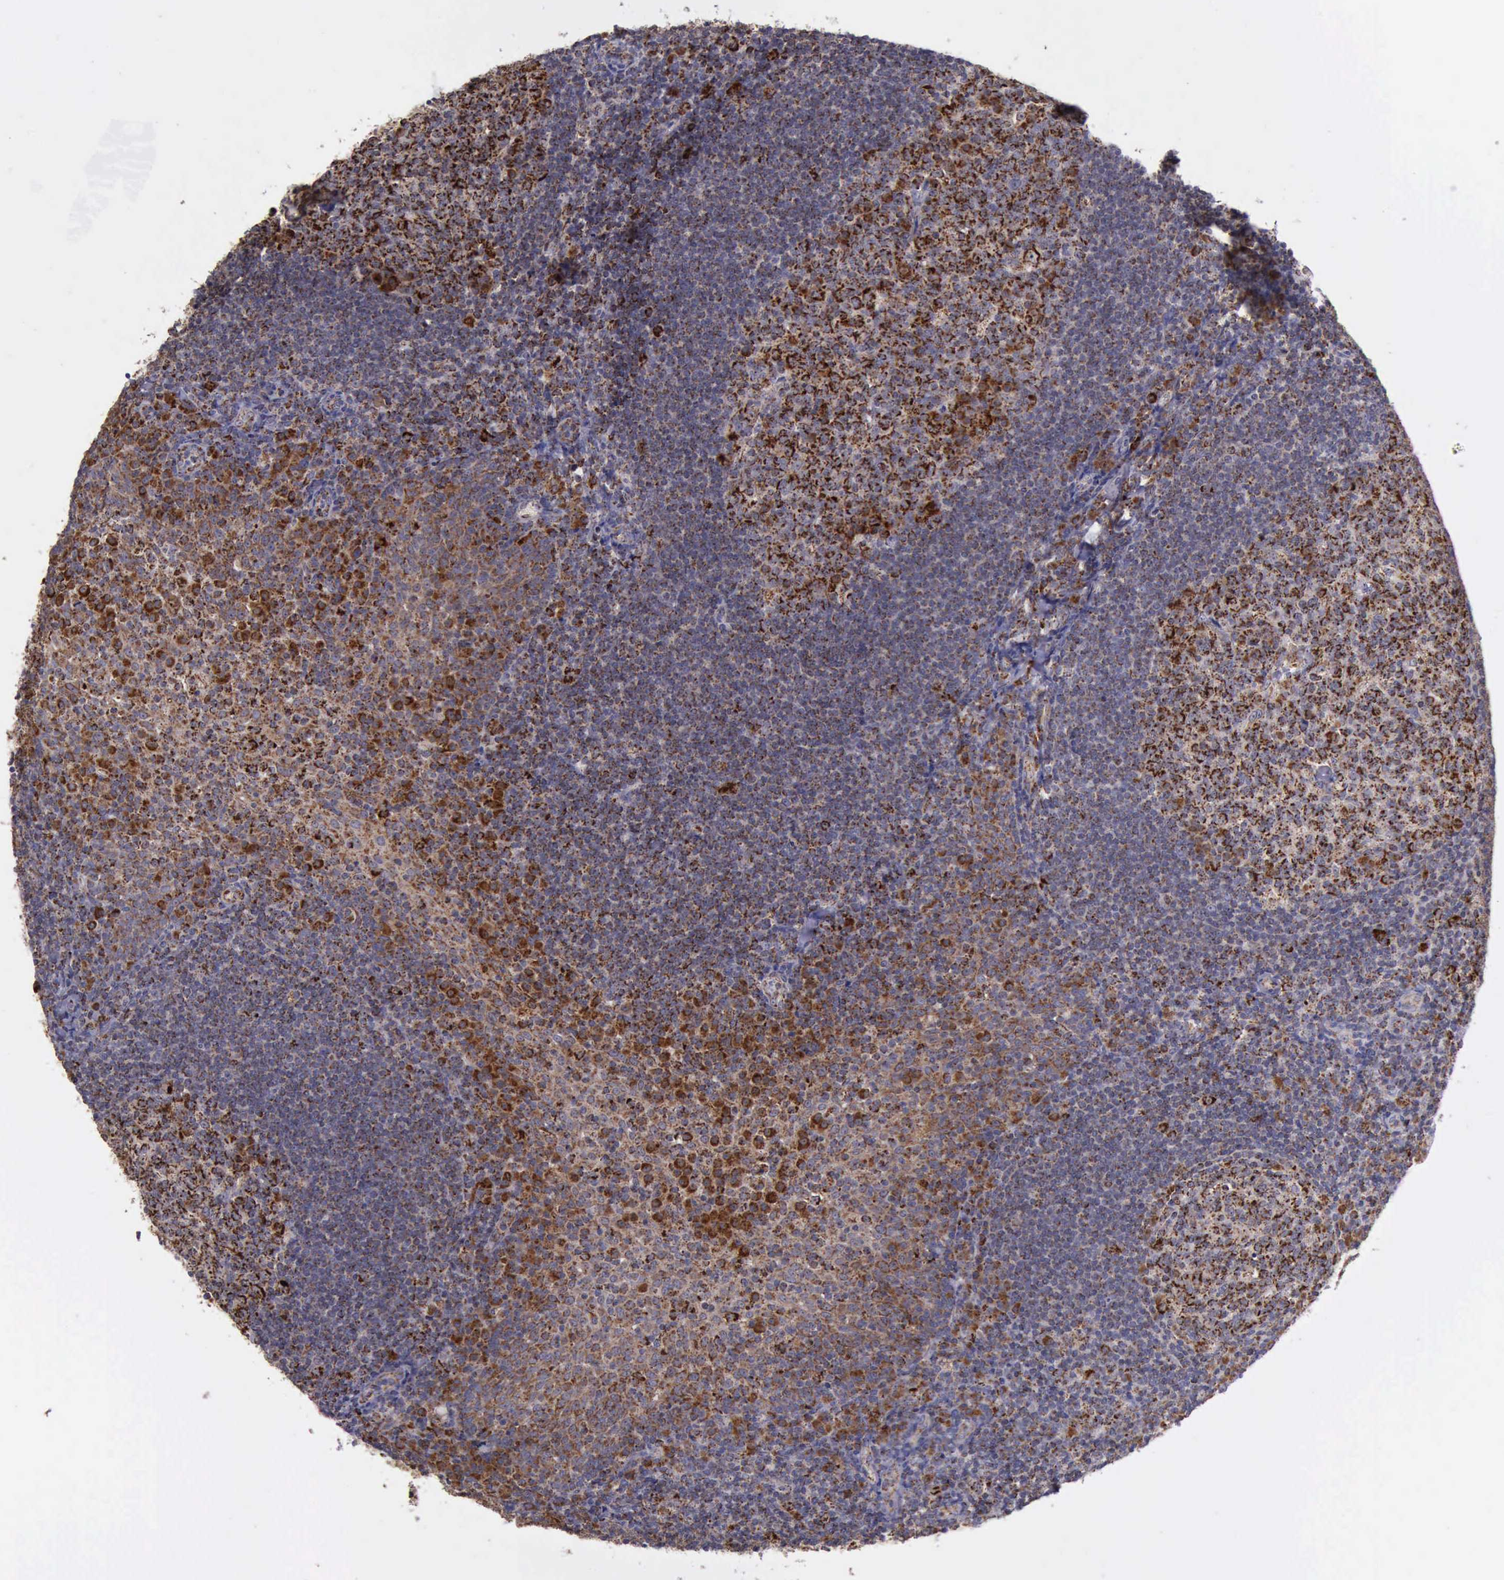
{"staining": {"intensity": "strong", "quantity": ">75%", "location": "cytoplasmic/membranous"}, "tissue": "tonsil", "cell_type": "Germinal center cells", "image_type": "normal", "snomed": [{"axis": "morphology", "description": "Normal tissue, NOS"}, {"axis": "topography", "description": "Tonsil"}], "caption": "Immunohistochemical staining of benign tonsil demonstrates strong cytoplasmic/membranous protein positivity in approximately >75% of germinal center cells. (IHC, brightfield microscopy, high magnification).", "gene": "TXN2", "patient": {"sex": "female", "age": 40}}